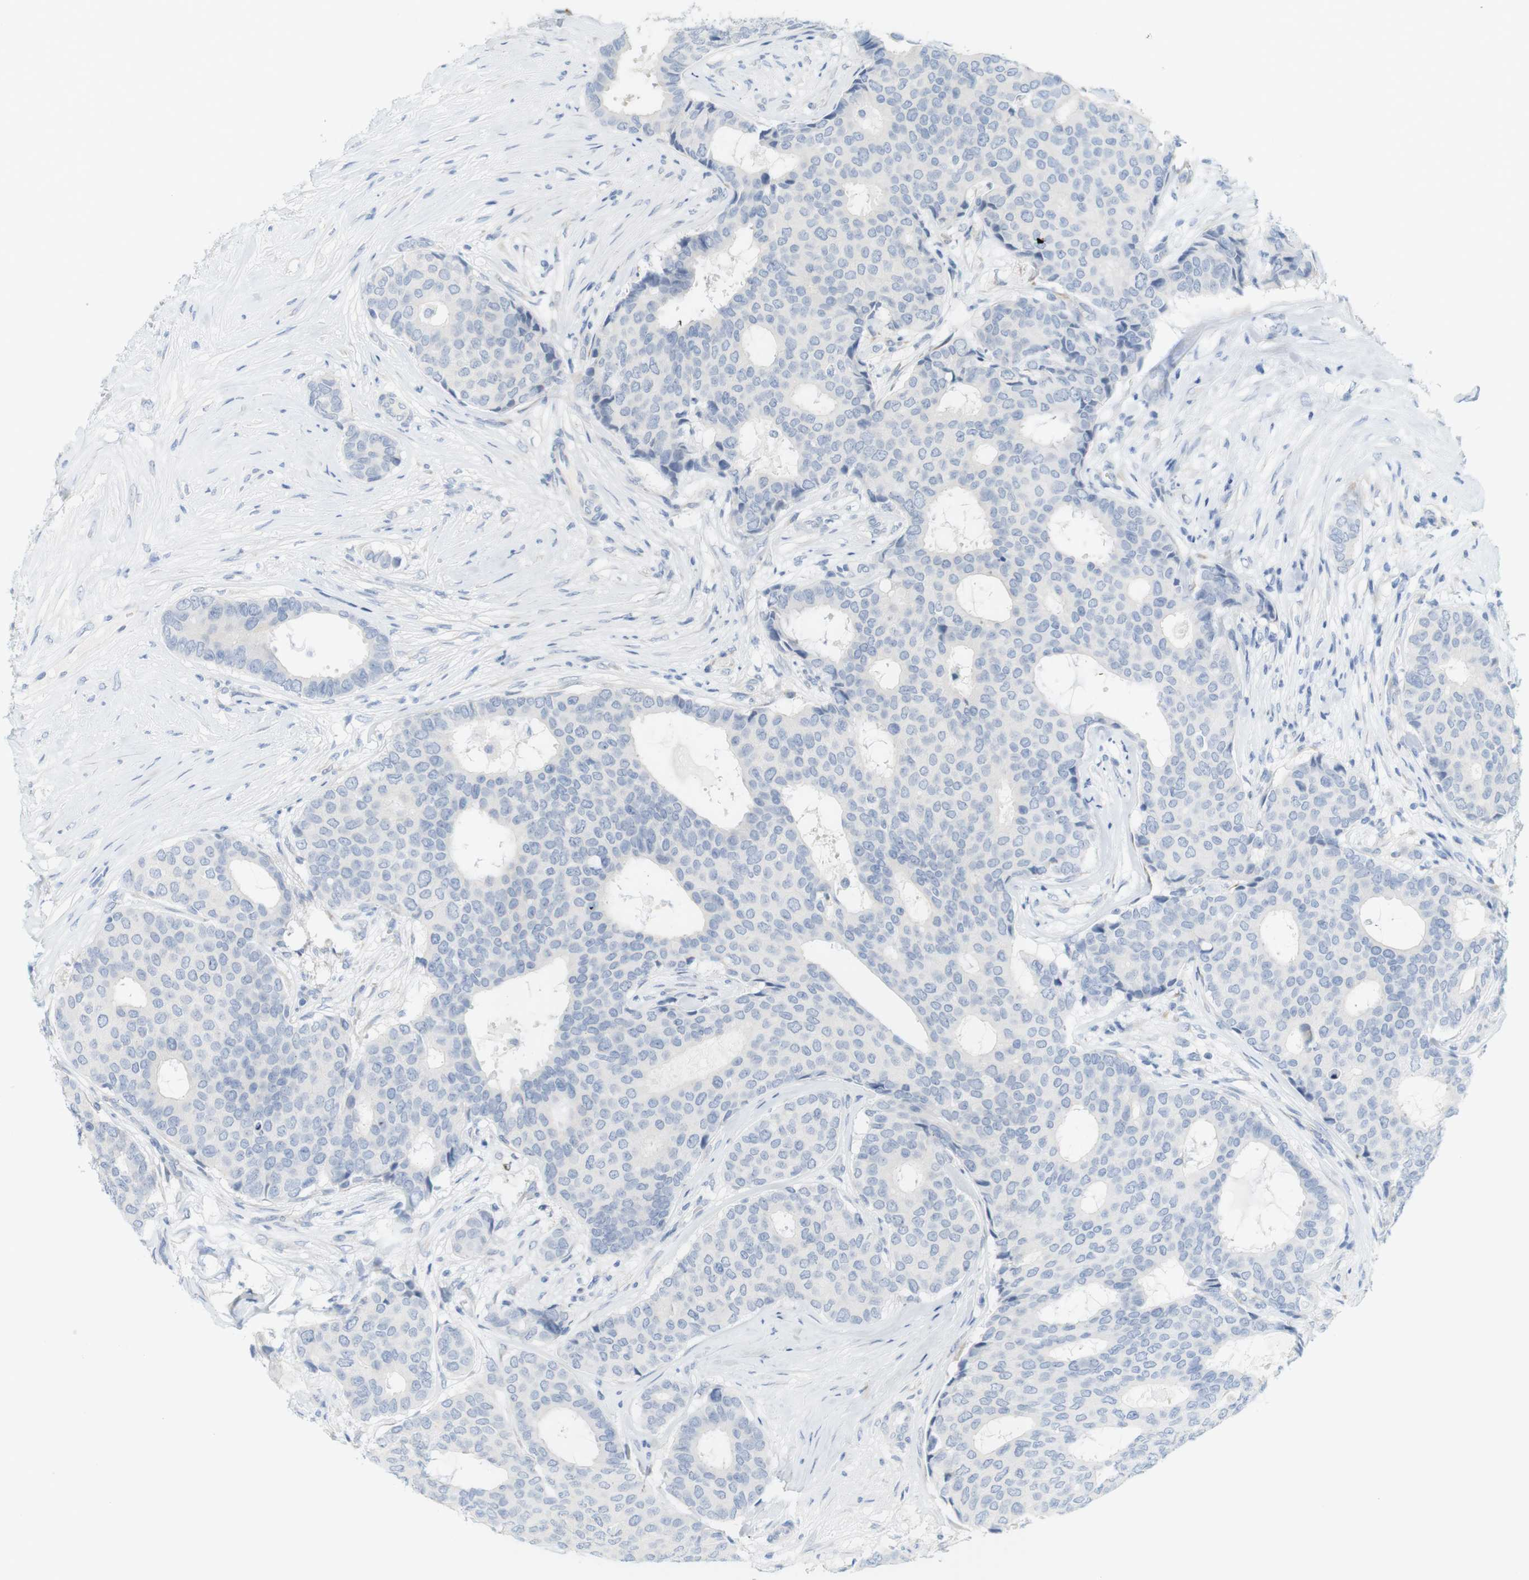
{"staining": {"intensity": "negative", "quantity": "none", "location": "none"}, "tissue": "breast cancer", "cell_type": "Tumor cells", "image_type": "cancer", "snomed": [{"axis": "morphology", "description": "Duct carcinoma"}, {"axis": "topography", "description": "Breast"}], "caption": "Breast intraductal carcinoma was stained to show a protein in brown. There is no significant expression in tumor cells.", "gene": "RGS9", "patient": {"sex": "female", "age": 75}}